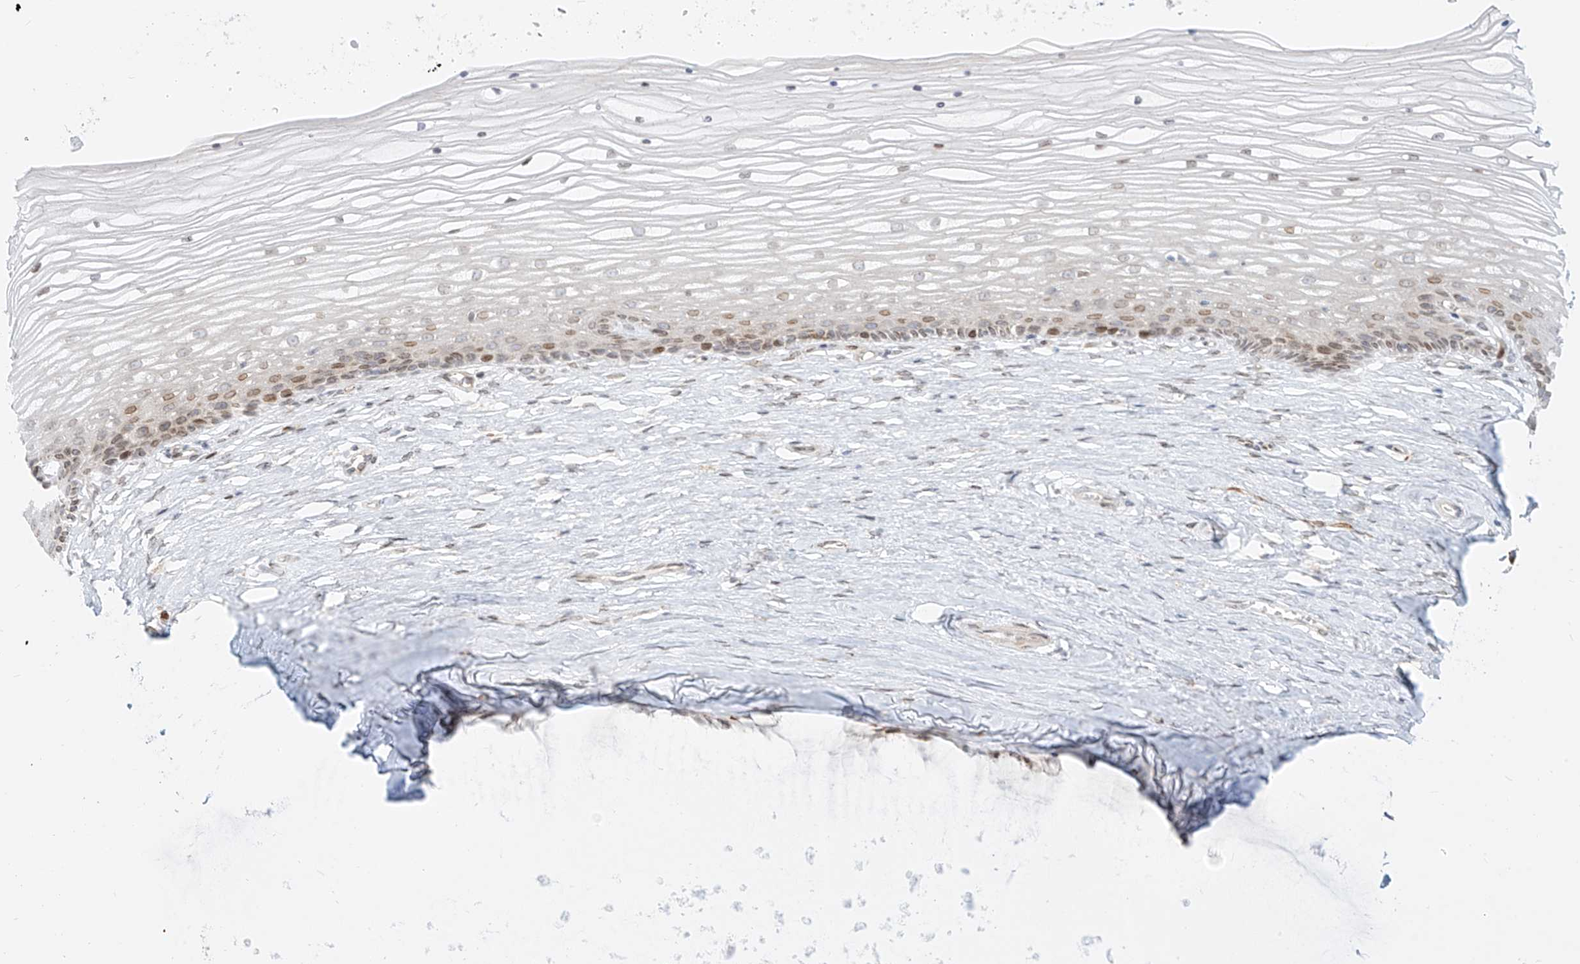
{"staining": {"intensity": "moderate", "quantity": "<25%", "location": "nuclear"}, "tissue": "vagina", "cell_type": "Squamous epithelial cells", "image_type": "normal", "snomed": [{"axis": "morphology", "description": "Normal tissue, NOS"}, {"axis": "topography", "description": "Vagina"}, {"axis": "topography", "description": "Cervix"}], "caption": "DAB (3,3'-diaminobenzidine) immunohistochemical staining of normal human vagina displays moderate nuclear protein staining in about <25% of squamous epithelial cells.", "gene": "NHSL1", "patient": {"sex": "female", "age": 40}}